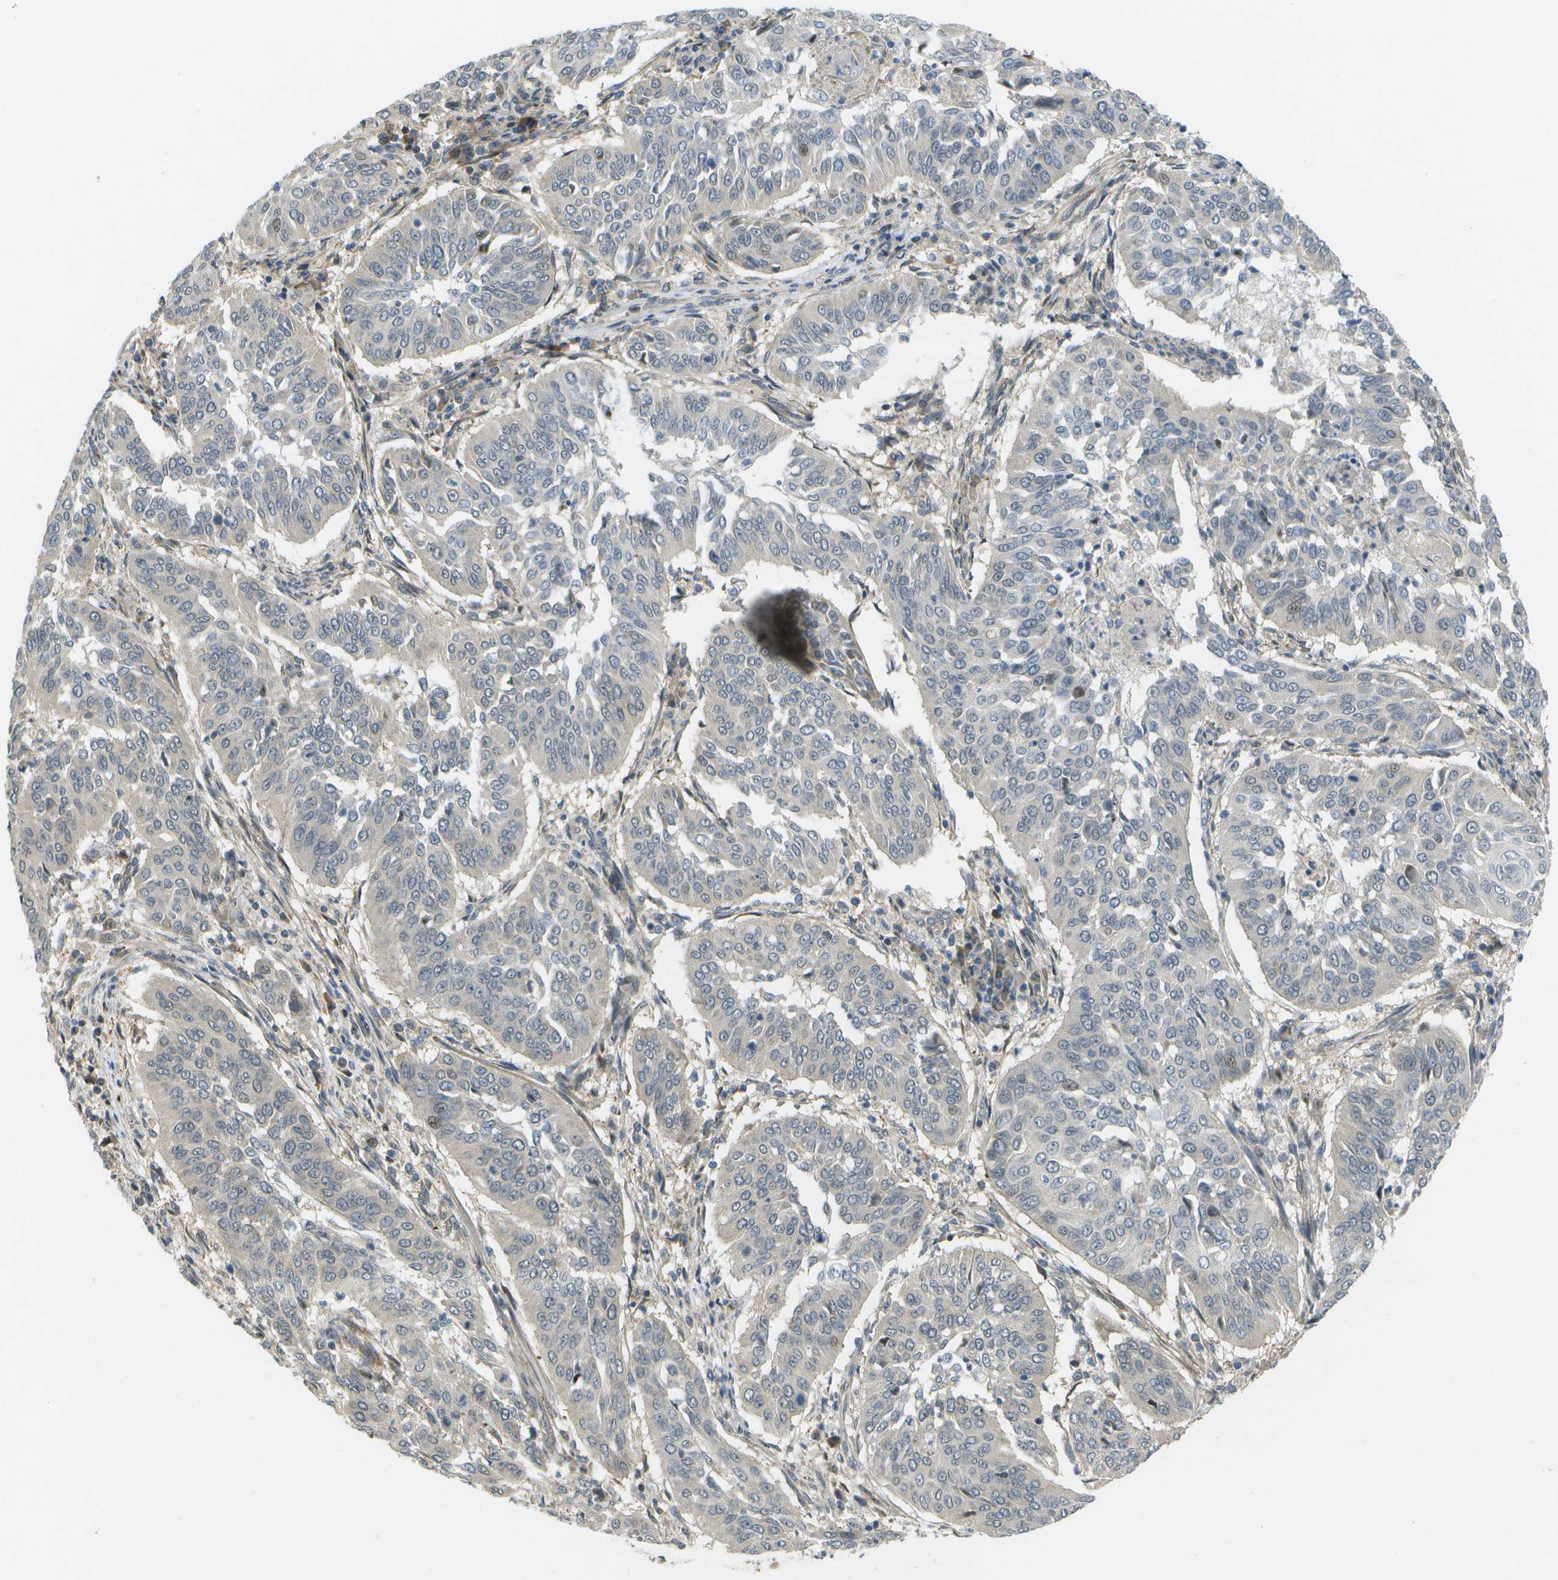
{"staining": {"intensity": "negative", "quantity": "none", "location": "none"}, "tissue": "cervical cancer", "cell_type": "Tumor cells", "image_type": "cancer", "snomed": [{"axis": "morphology", "description": "Normal tissue, NOS"}, {"axis": "morphology", "description": "Squamous cell carcinoma, NOS"}, {"axis": "topography", "description": "Cervix"}], "caption": "Immunohistochemistry (IHC) image of neoplastic tissue: cervical cancer (squamous cell carcinoma) stained with DAB (3,3'-diaminobenzidine) reveals no significant protein expression in tumor cells.", "gene": "WNK2", "patient": {"sex": "female", "age": 39}}